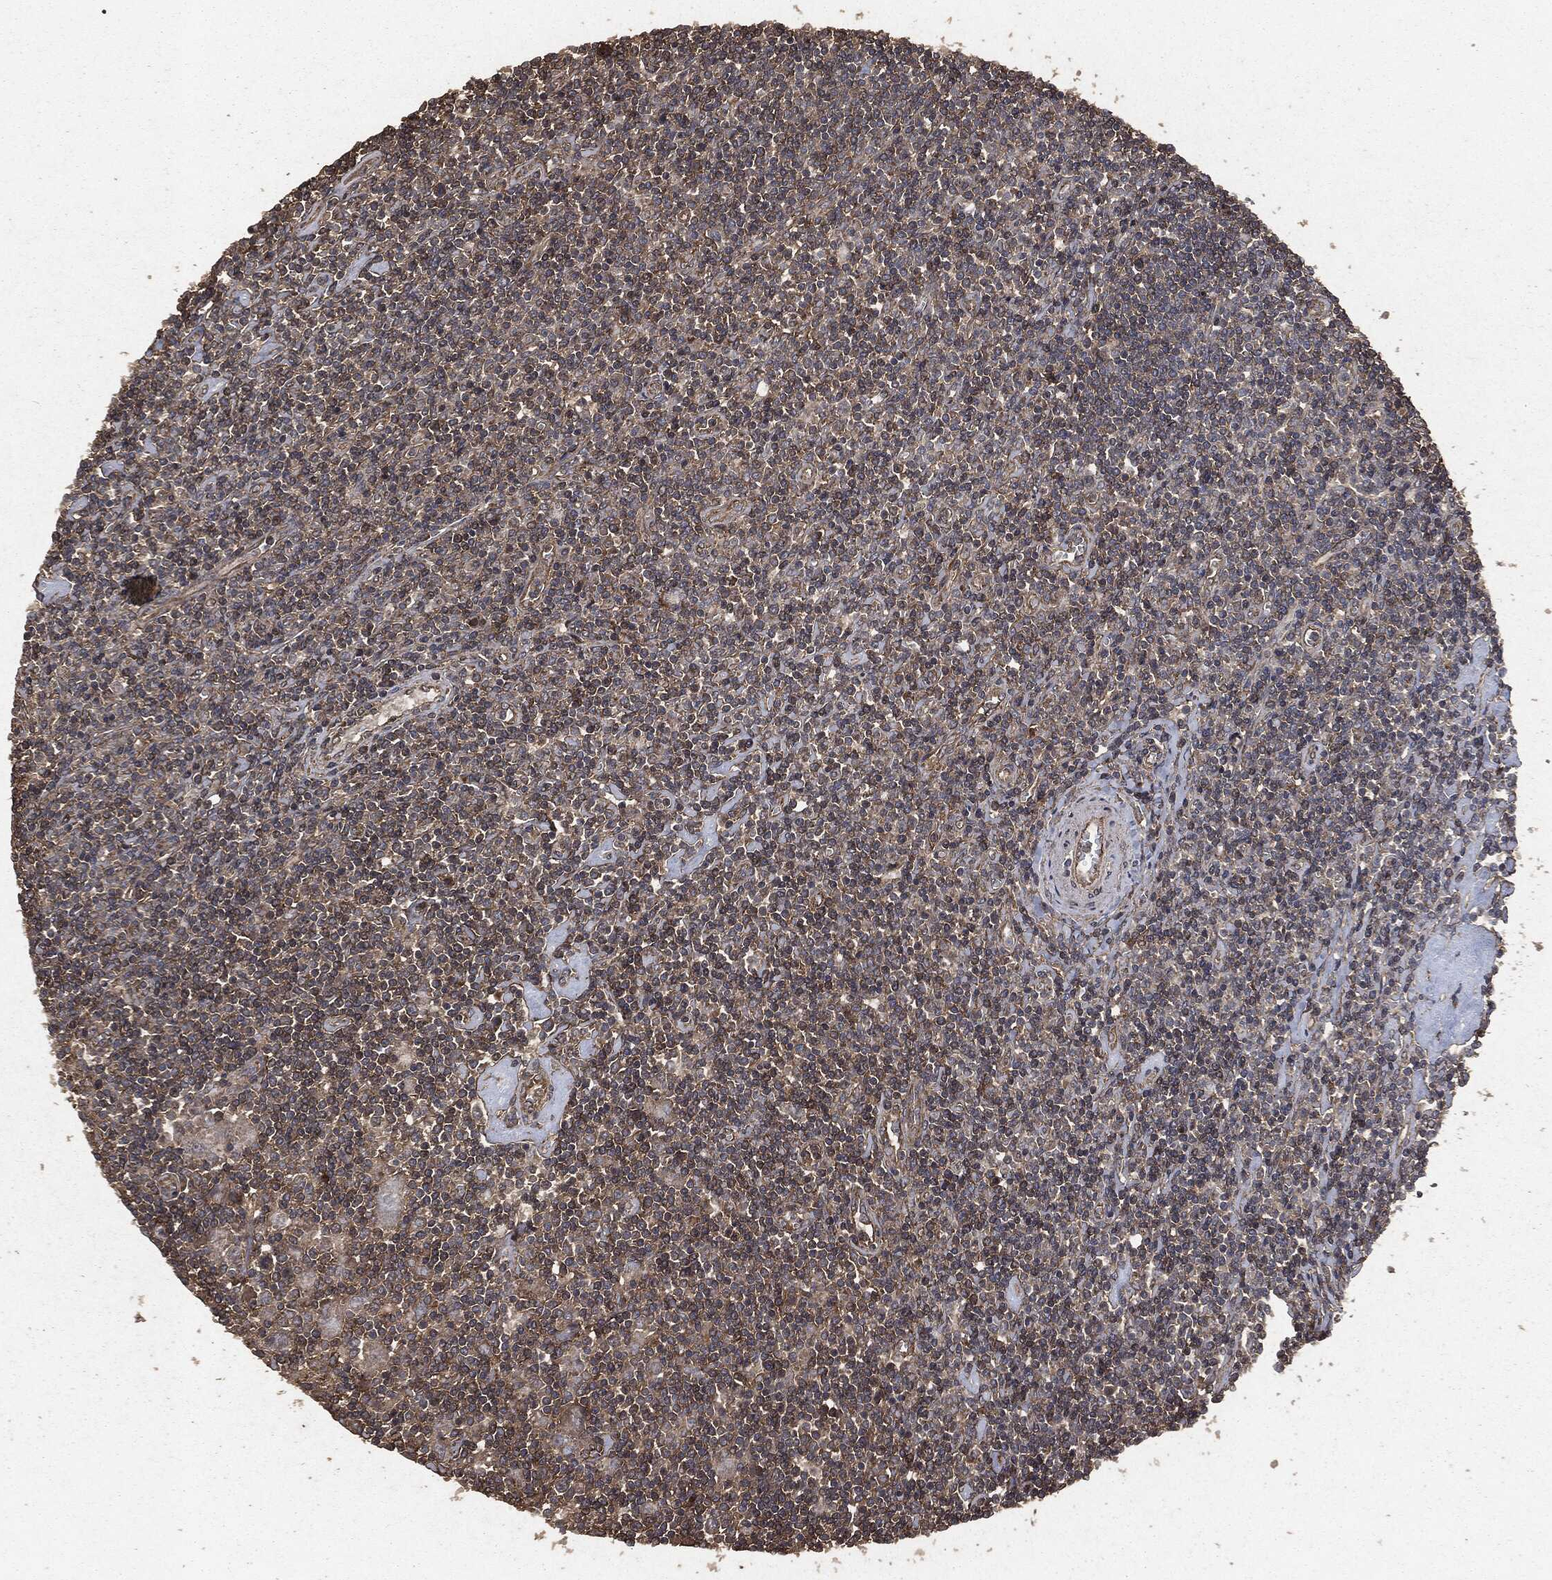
{"staining": {"intensity": "moderate", "quantity": "25%-75%", "location": "cytoplasmic/membranous"}, "tissue": "lymphoma", "cell_type": "Tumor cells", "image_type": "cancer", "snomed": [{"axis": "morphology", "description": "Hodgkin's disease, NOS"}, {"axis": "topography", "description": "Lymph node"}], "caption": "The image shows a brown stain indicating the presence of a protein in the cytoplasmic/membranous of tumor cells in lymphoma.", "gene": "HRAS", "patient": {"sex": "male", "age": 40}}